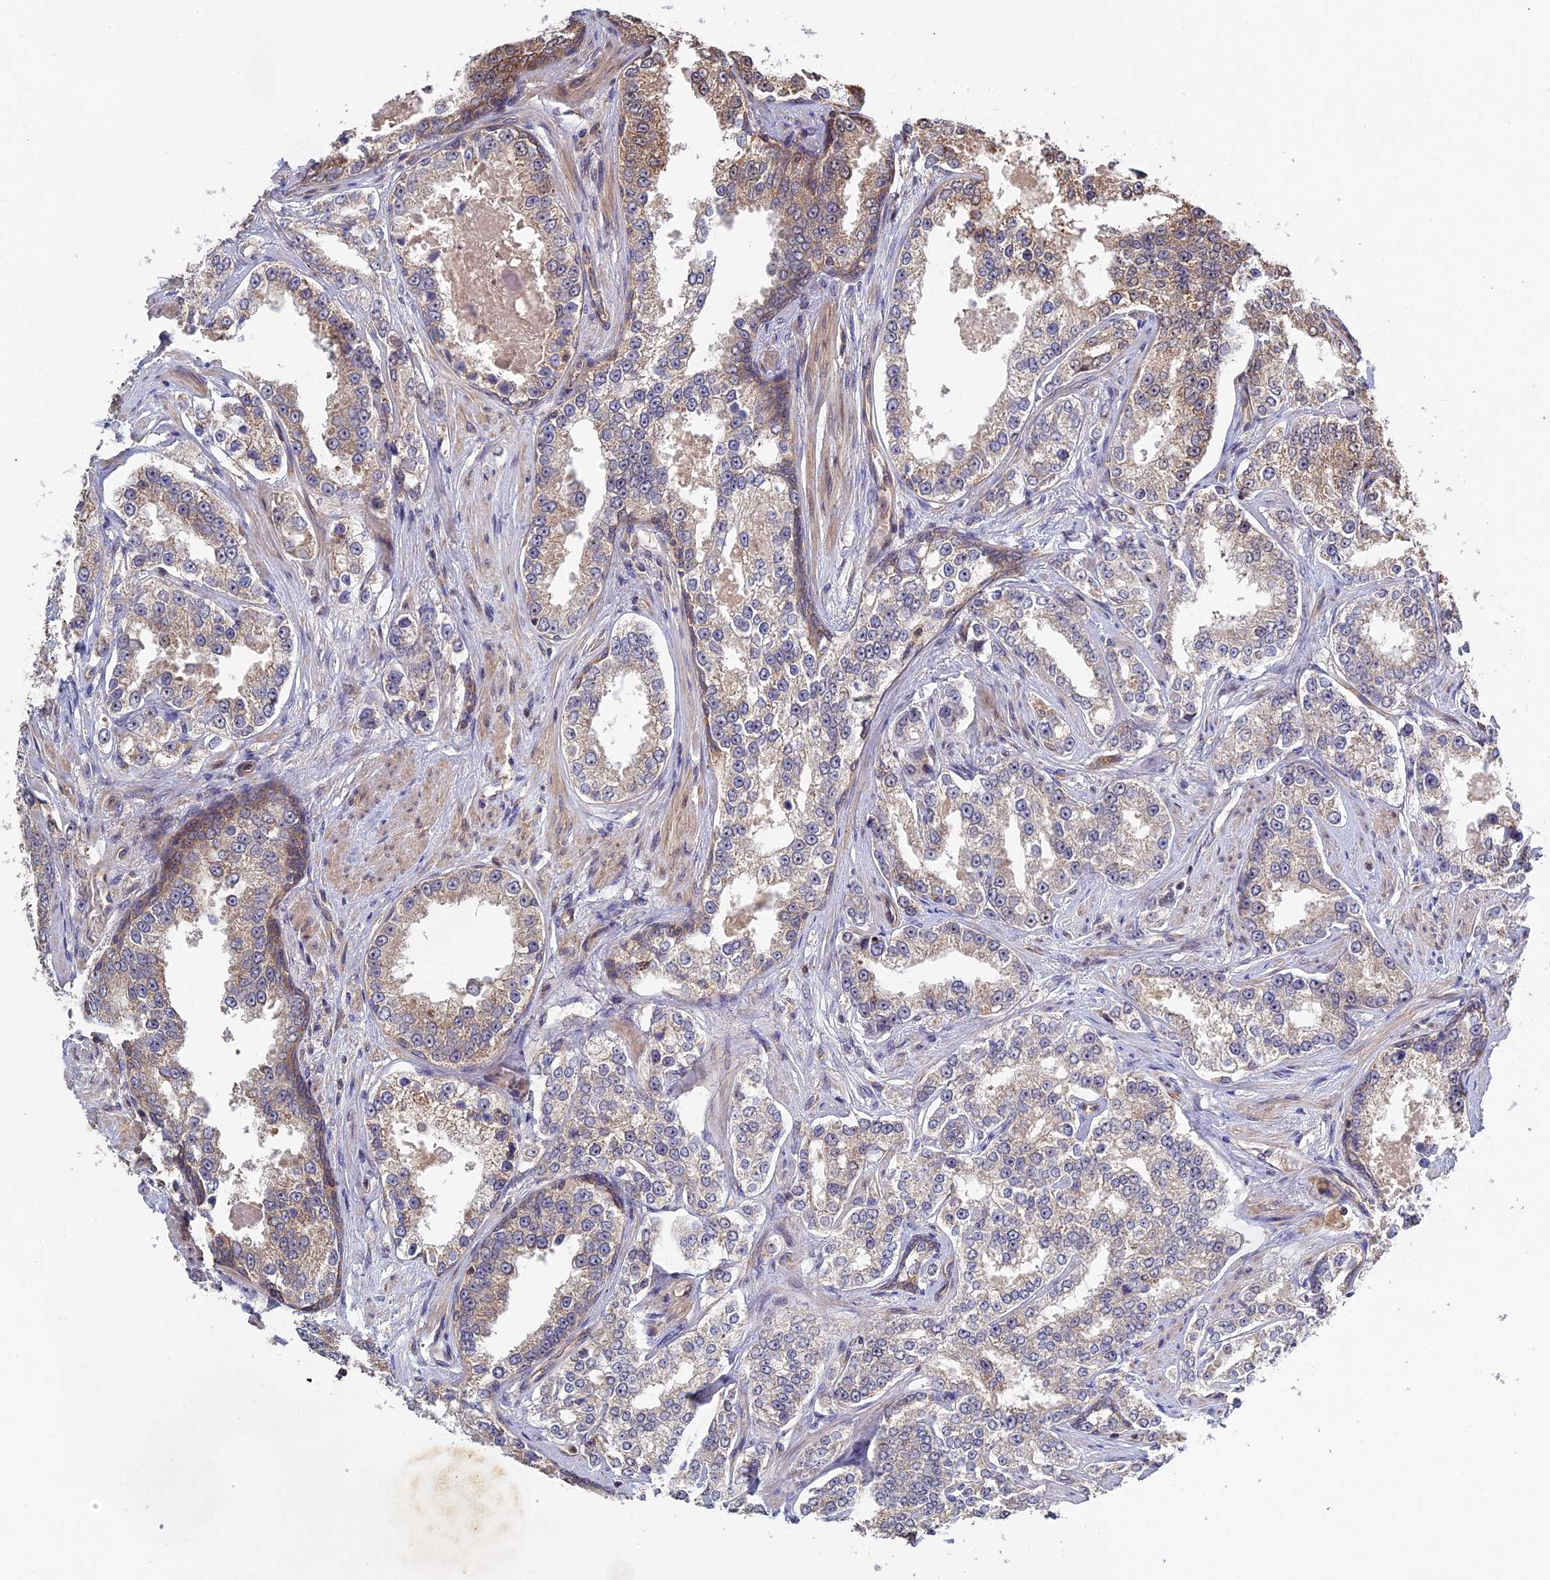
{"staining": {"intensity": "weak", "quantity": ">75%", "location": "cytoplasmic/membranous"}, "tissue": "prostate cancer", "cell_type": "Tumor cells", "image_type": "cancer", "snomed": [{"axis": "morphology", "description": "Normal tissue, NOS"}, {"axis": "morphology", "description": "Adenocarcinoma, High grade"}, {"axis": "topography", "description": "Prostate"}], "caption": "Protein expression analysis of human prostate cancer (adenocarcinoma (high-grade)) reveals weak cytoplasmic/membranous expression in approximately >75% of tumor cells. Using DAB (3,3'-diaminobenzidine) (brown) and hematoxylin (blue) stains, captured at high magnification using brightfield microscopy.", "gene": "FERMT1", "patient": {"sex": "male", "age": 83}}